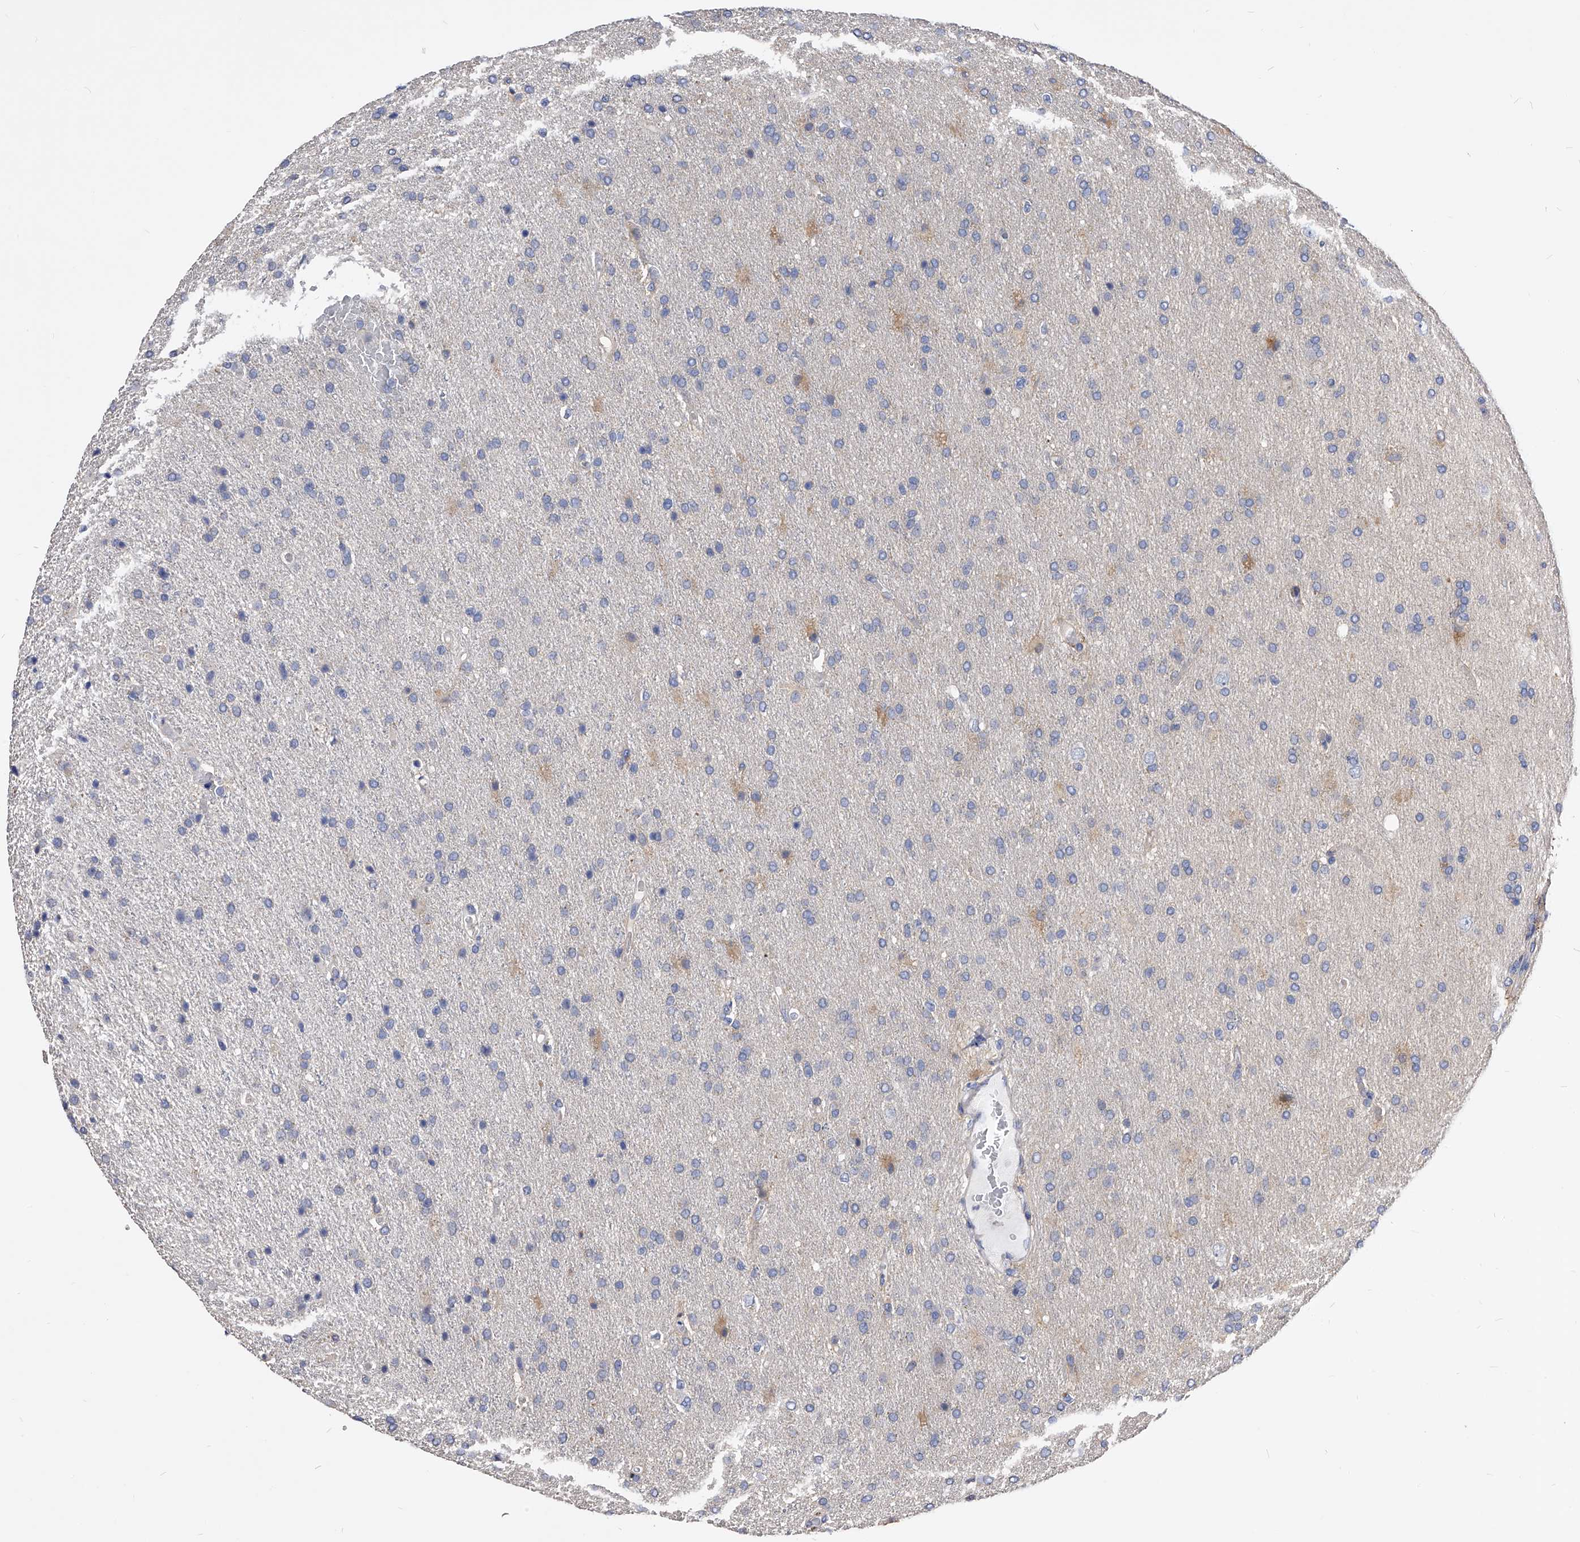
{"staining": {"intensity": "negative", "quantity": "none", "location": "none"}, "tissue": "glioma", "cell_type": "Tumor cells", "image_type": "cancer", "snomed": [{"axis": "morphology", "description": "Glioma, malignant, High grade"}, {"axis": "topography", "description": "Brain"}], "caption": "Malignant glioma (high-grade) stained for a protein using immunohistochemistry (IHC) reveals no positivity tumor cells.", "gene": "APEH", "patient": {"sex": "male", "age": 72}}